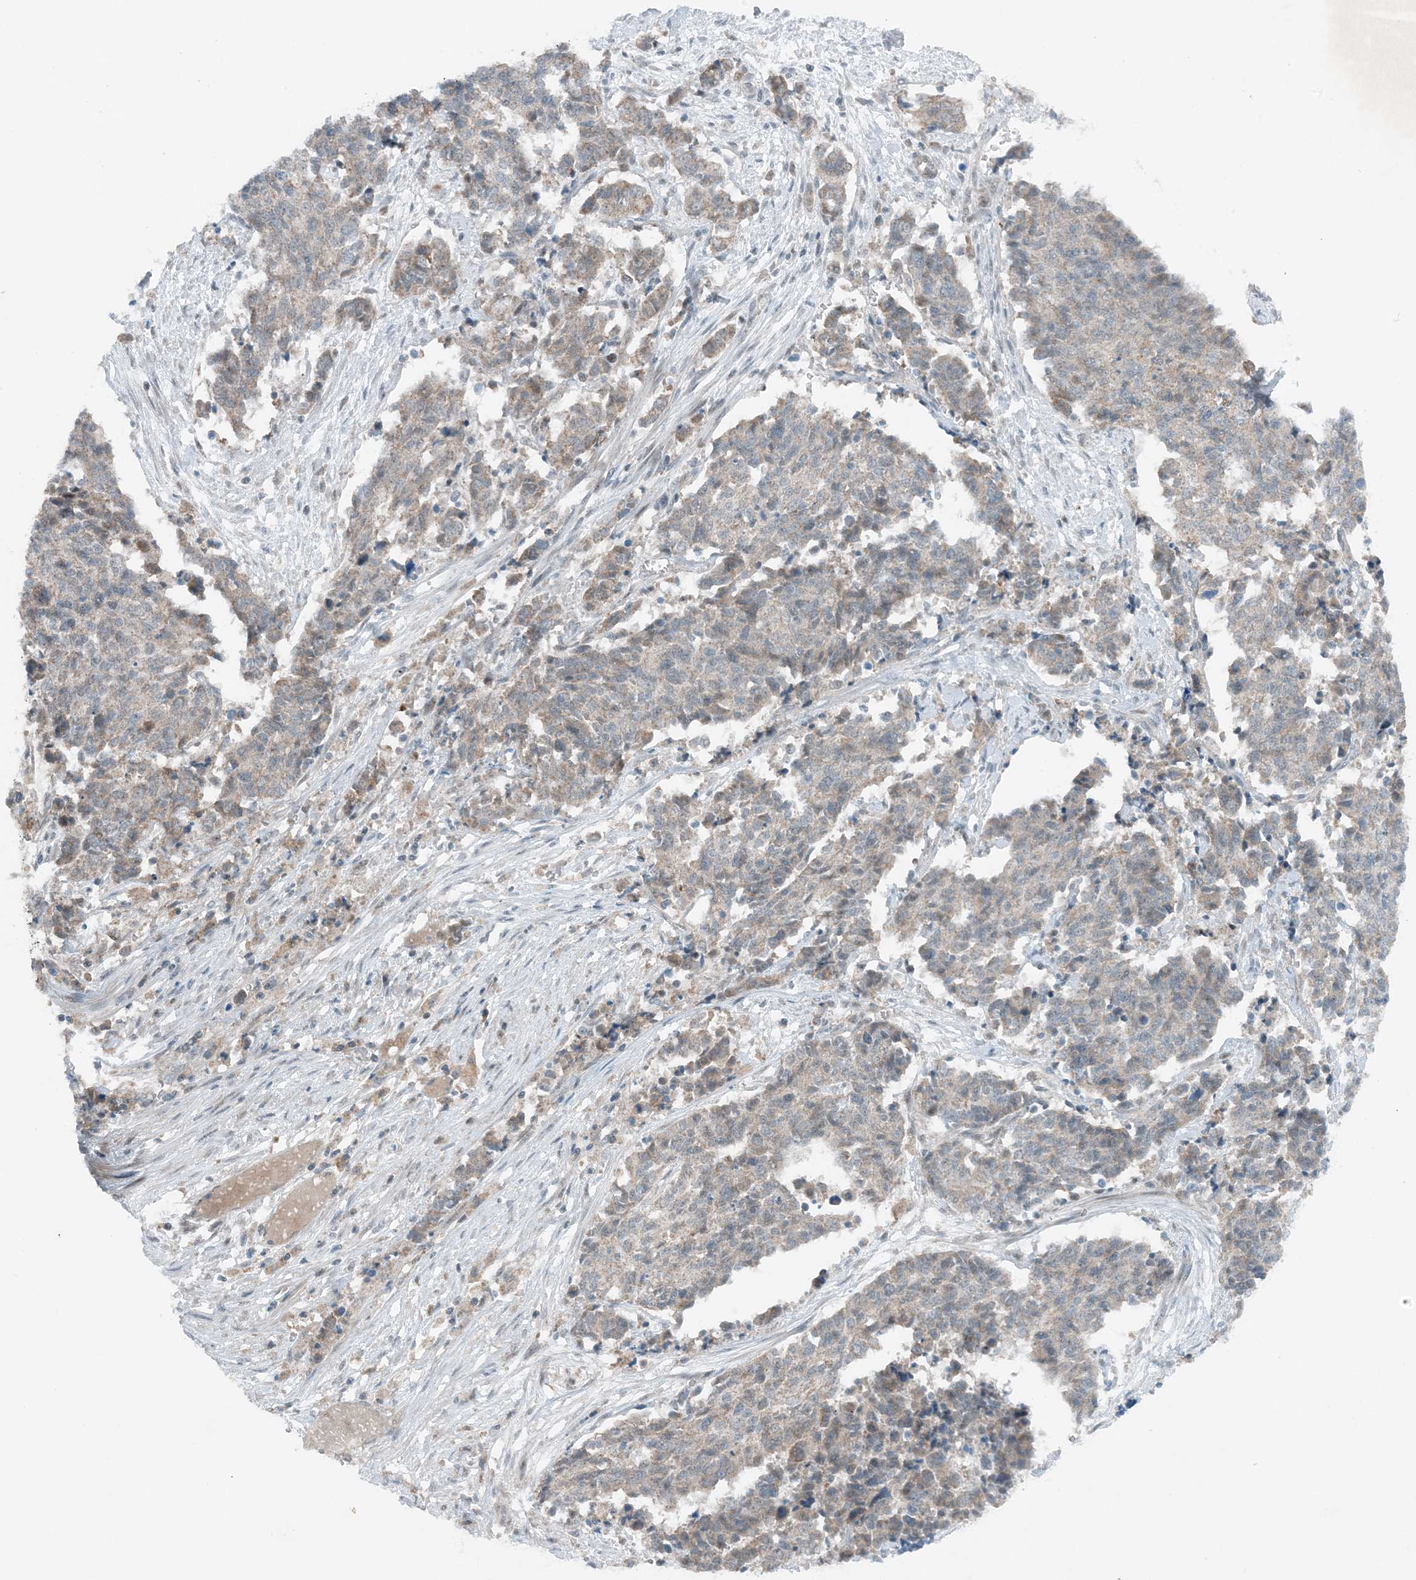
{"staining": {"intensity": "weak", "quantity": "<25%", "location": "cytoplasmic/membranous"}, "tissue": "cervical cancer", "cell_type": "Tumor cells", "image_type": "cancer", "snomed": [{"axis": "morphology", "description": "Normal tissue, NOS"}, {"axis": "morphology", "description": "Squamous cell carcinoma, NOS"}, {"axis": "topography", "description": "Cervix"}], "caption": "High power microscopy image of an IHC image of cervical cancer, revealing no significant staining in tumor cells.", "gene": "MITD1", "patient": {"sex": "female", "age": 35}}